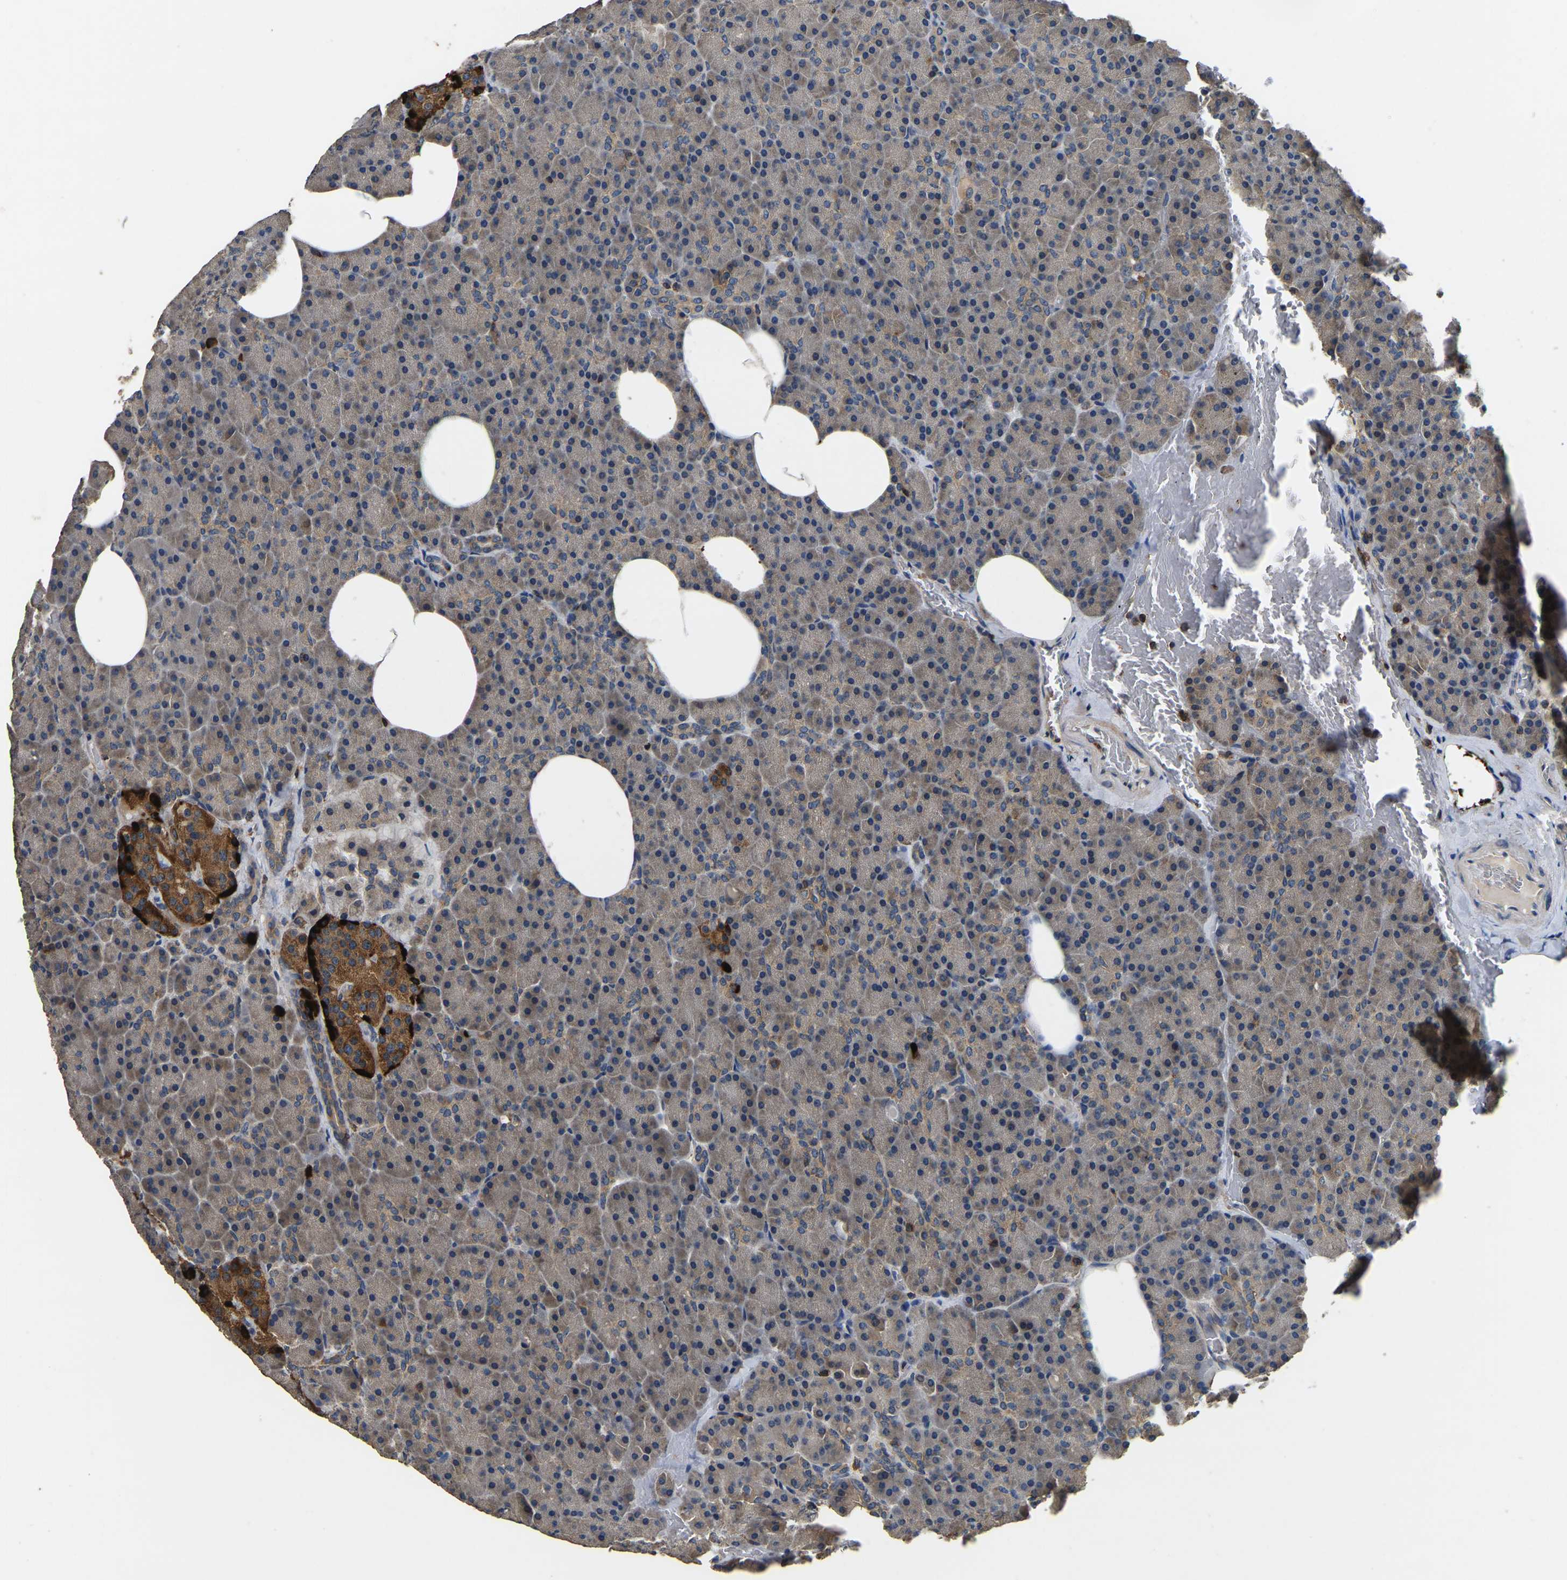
{"staining": {"intensity": "moderate", "quantity": "25%-75%", "location": "cytoplasmic/membranous"}, "tissue": "pancreas", "cell_type": "Exocrine glandular cells", "image_type": "normal", "snomed": [{"axis": "morphology", "description": "Normal tissue, NOS"}, {"axis": "topography", "description": "Pancreas"}], "caption": "Immunohistochemical staining of benign human pancreas demonstrates 25%-75% levels of moderate cytoplasmic/membranous protein staining in approximately 25%-75% of exocrine glandular cells. Immunohistochemistry (ihc) stains the protein in brown and the nuclei are stained blue.", "gene": "SMPD2", "patient": {"sex": "female", "age": 35}}